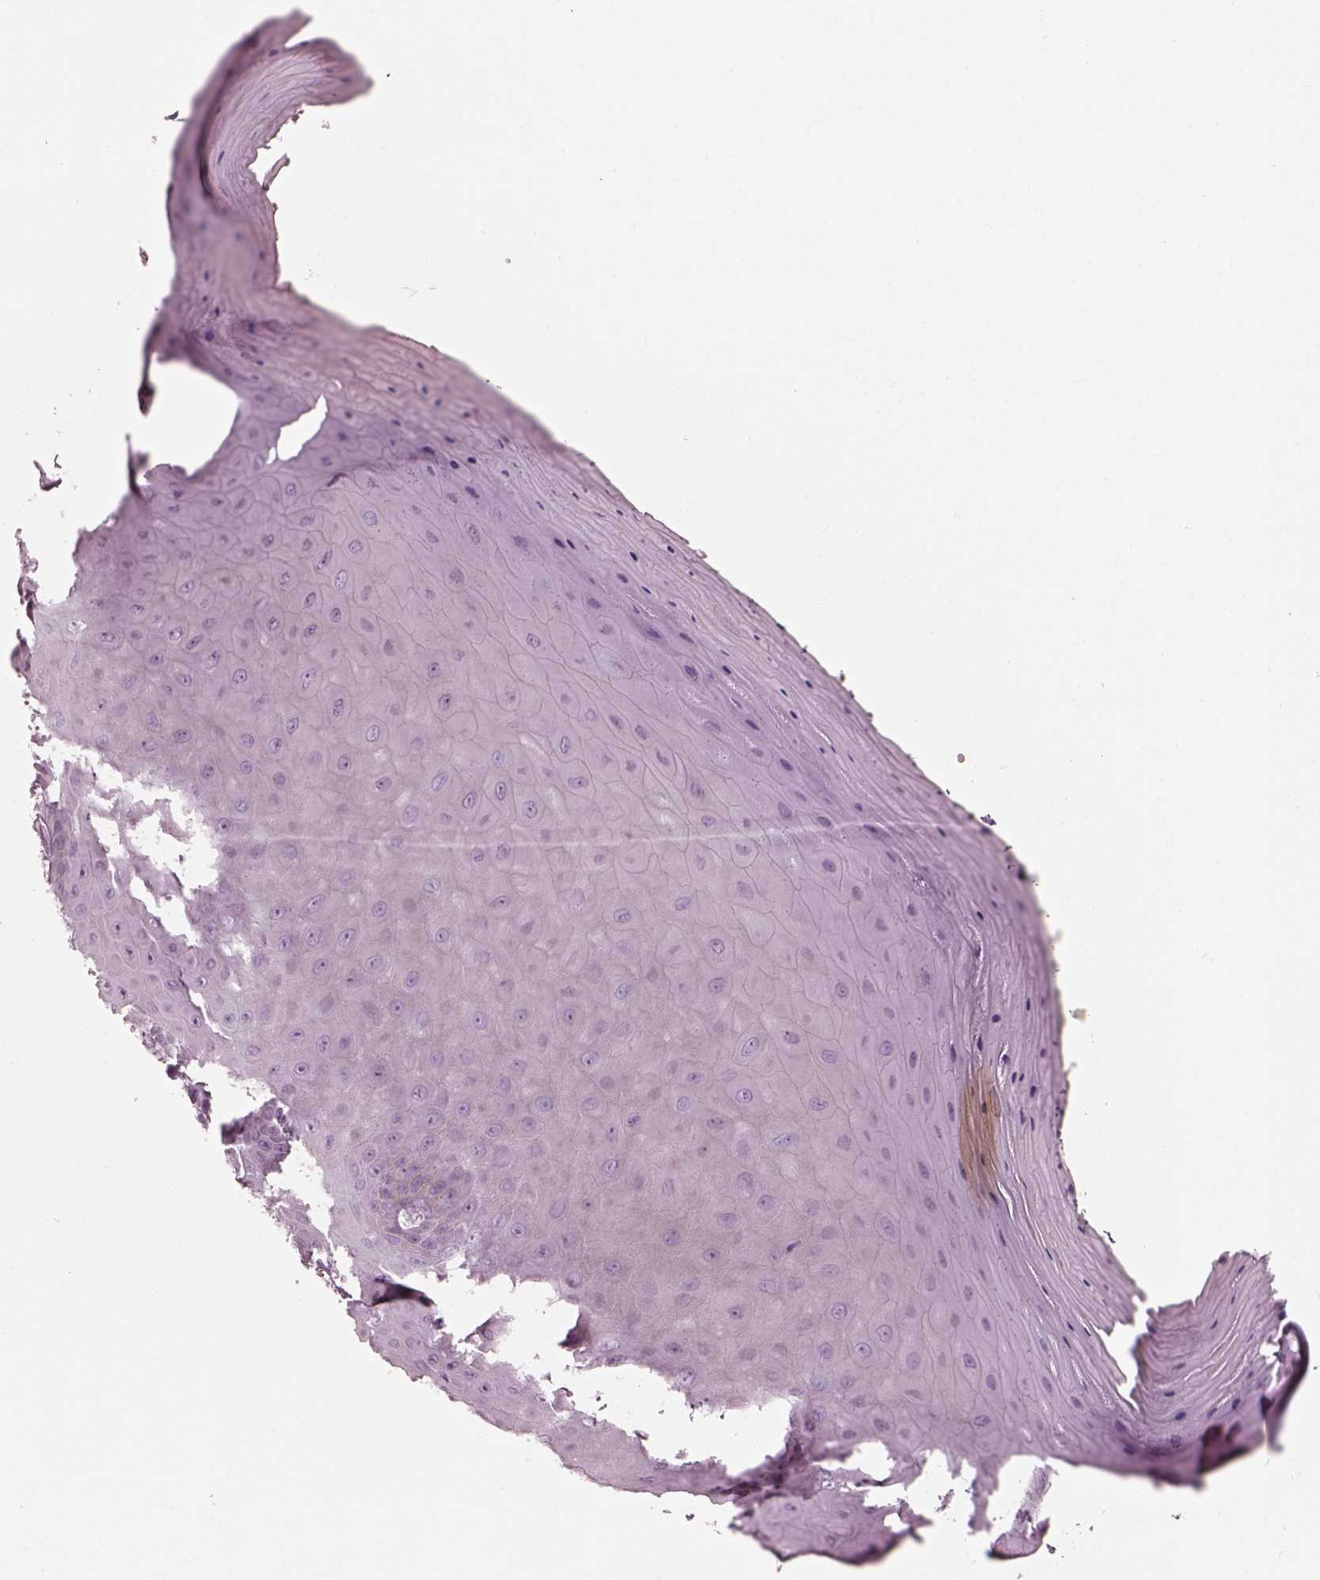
{"staining": {"intensity": "negative", "quantity": "none", "location": "none"}, "tissue": "vagina", "cell_type": "Squamous epithelial cells", "image_type": "normal", "snomed": [{"axis": "morphology", "description": "Normal tissue, NOS"}, {"axis": "topography", "description": "Vagina"}], "caption": "This is a photomicrograph of immunohistochemistry staining of benign vagina, which shows no staining in squamous epithelial cells. (DAB (3,3'-diaminobenzidine) immunohistochemistry with hematoxylin counter stain).", "gene": "ENSG00000289258", "patient": {"sex": "female", "age": 83}}